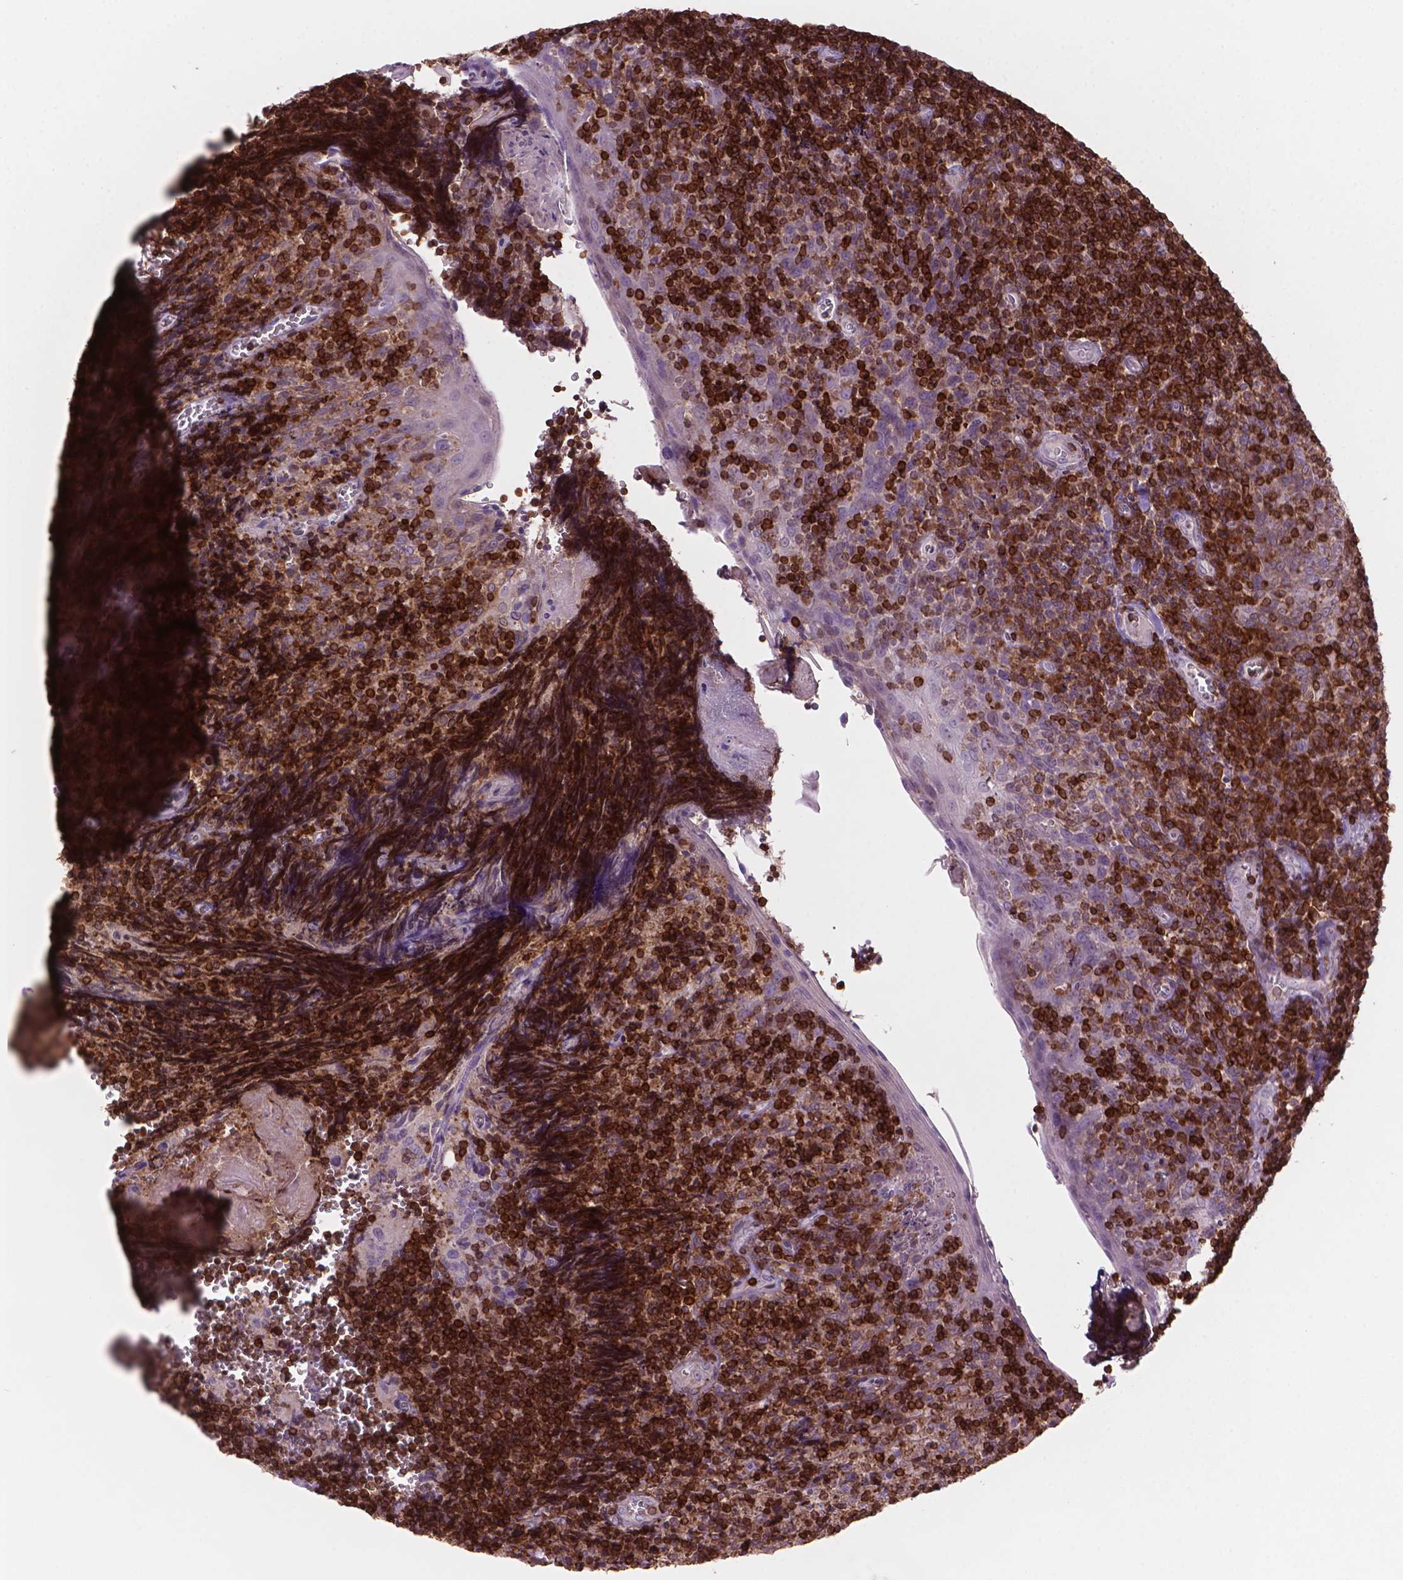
{"staining": {"intensity": "strong", "quantity": "<25%", "location": "cytoplasmic/membranous"}, "tissue": "tonsil", "cell_type": "Germinal center cells", "image_type": "normal", "snomed": [{"axis": "morphology", "description": "Normal tissue, NOS"}, {"axis": "morphology", "description": "Inflammation, NOS"}, {"axis": "topography", "description": "Tonsil"}], "caption": "Tonsil stained with DAB (3,3'-diaminobenzidine) IHC exhibits medium levels of strong cytoplasmic/membranous staining in approximately <25% of germinal center cells.", "gene": "BCL2", "patient": {"sex": "female", "age": 31}}